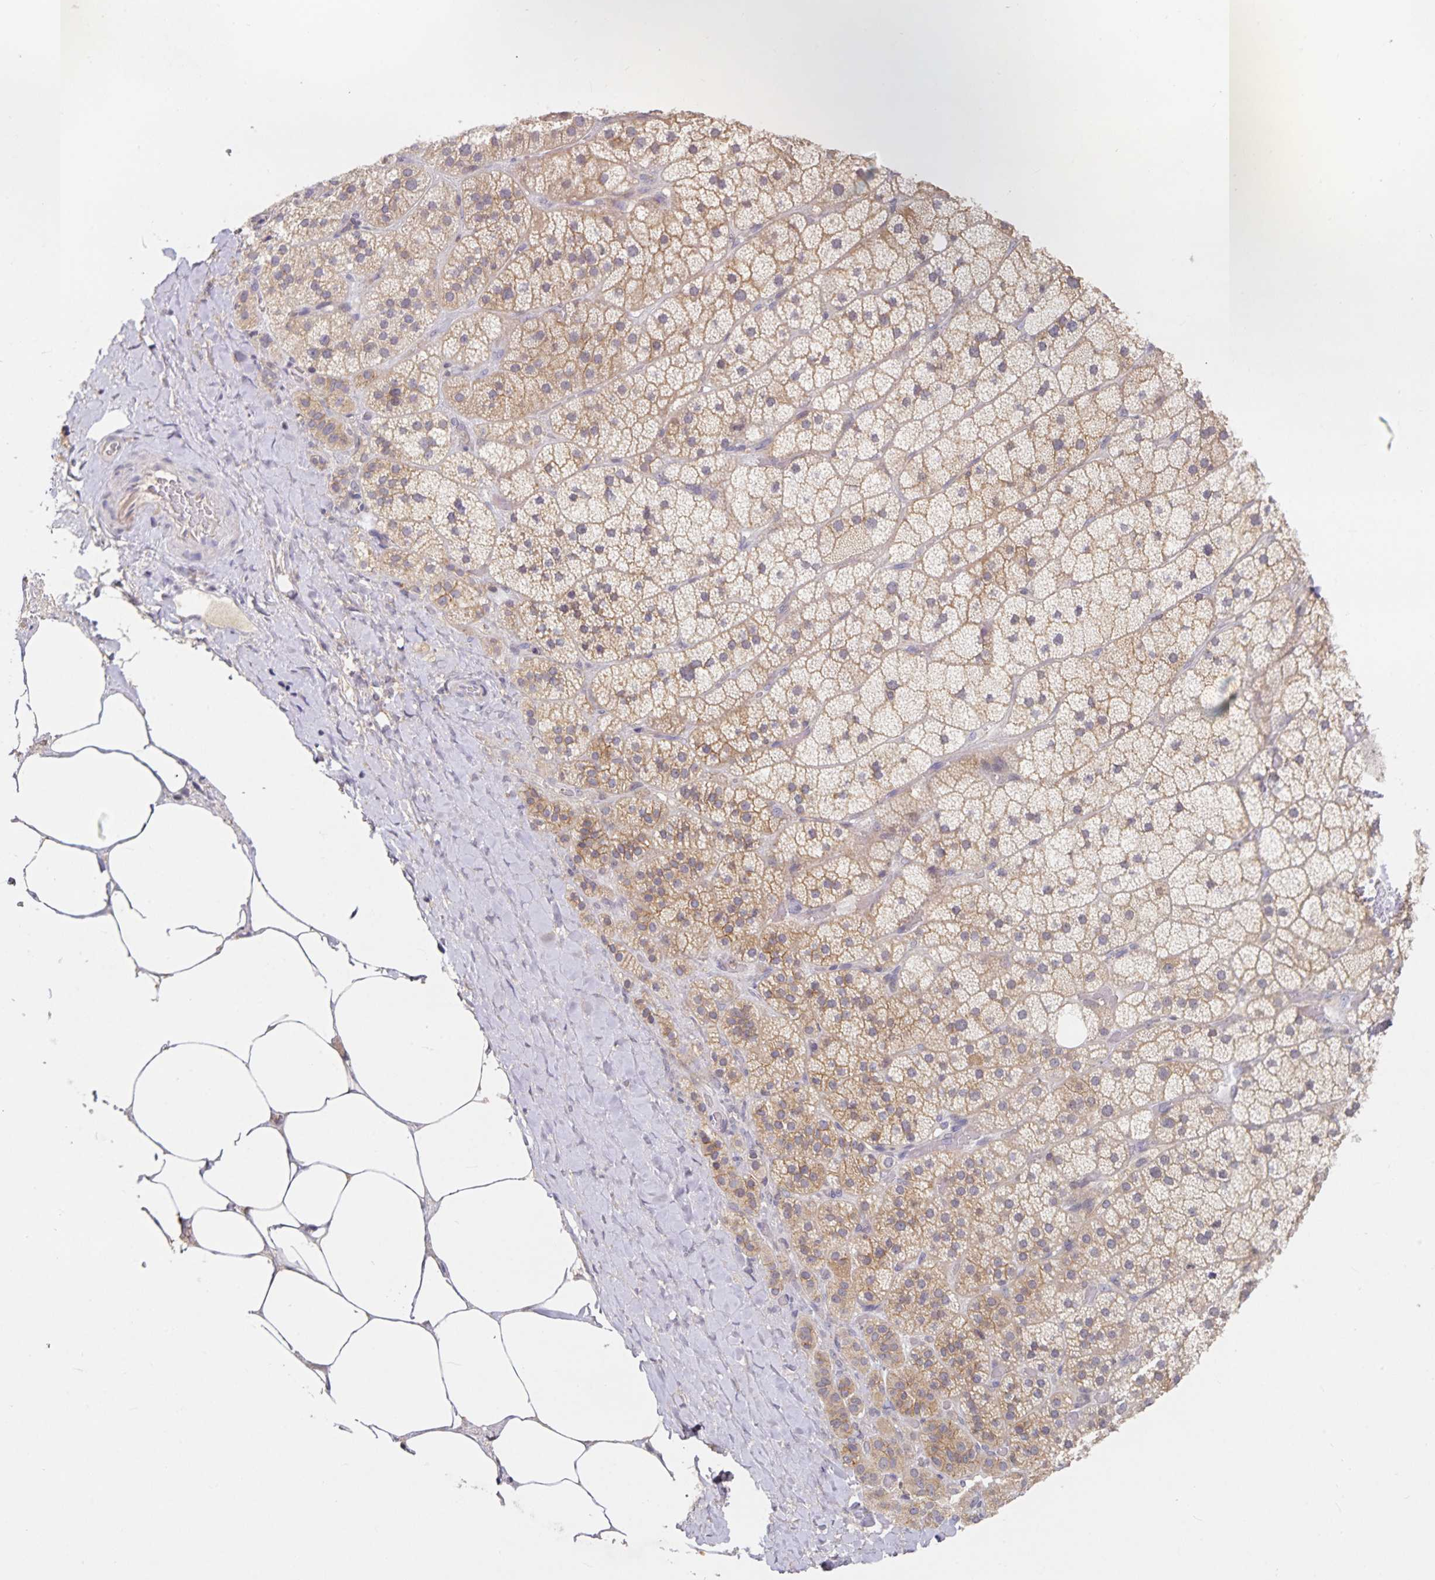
{"staining": {"intensity": "moderate", "quantity": ">75%", "location": "cytoplasmic/membranous"}, "tissue": "adrenal gland", "cell_type": "Glandular cells", "image_type": "normal", "snomed": [{"axis": "morphology", "description": "Normal tissue, NOS"}, {"axis": "topography", "description": "Adrenal gland"}], "caption": "The histopathology image reveals staining of normal adrenal gland, revealing moderate cytoplasmic/membranous protein staining (brown color) within glandular cells.", "gene": "HEPN1", "patient": {"sex": "male", "age": 57}}